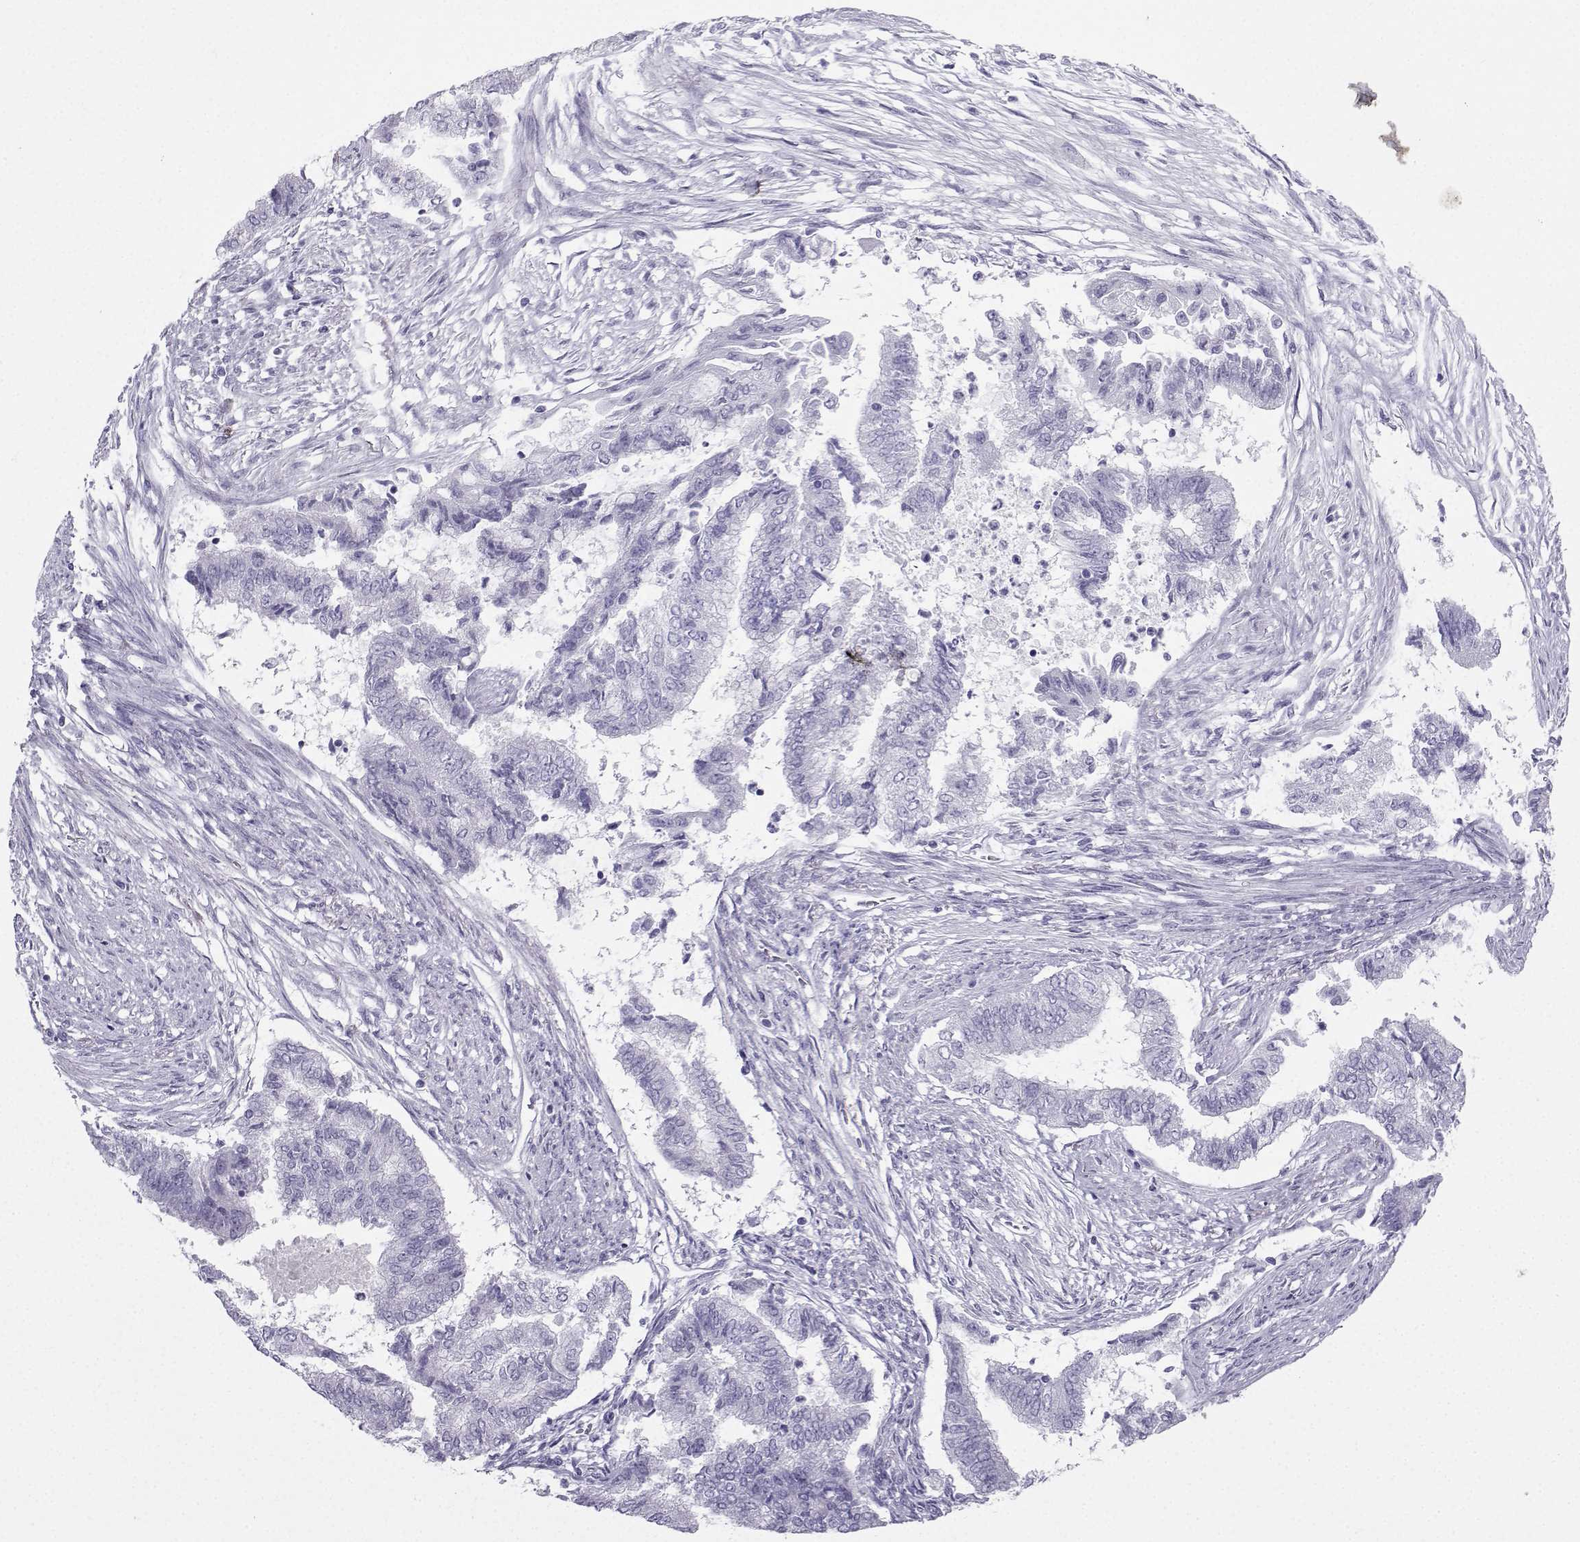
{"staining": {"intensity": "negative", "quantity": "none", "location": "none"}, "tissue": "endometrial cancer", "cell_type": "Tumor cells", "image_type": "cancer", "snomed": [{"axis": "morphology", "description": "Adenocarcinoma, NOS"}, {"axis": "topography", "description": "Endometrium"}], "caption": "IHC of adenocarcinoma (endometrial) displays no staining in tumor cells.", "gene": "IQCD", "patient": {"sex": "female", "age": 65}}